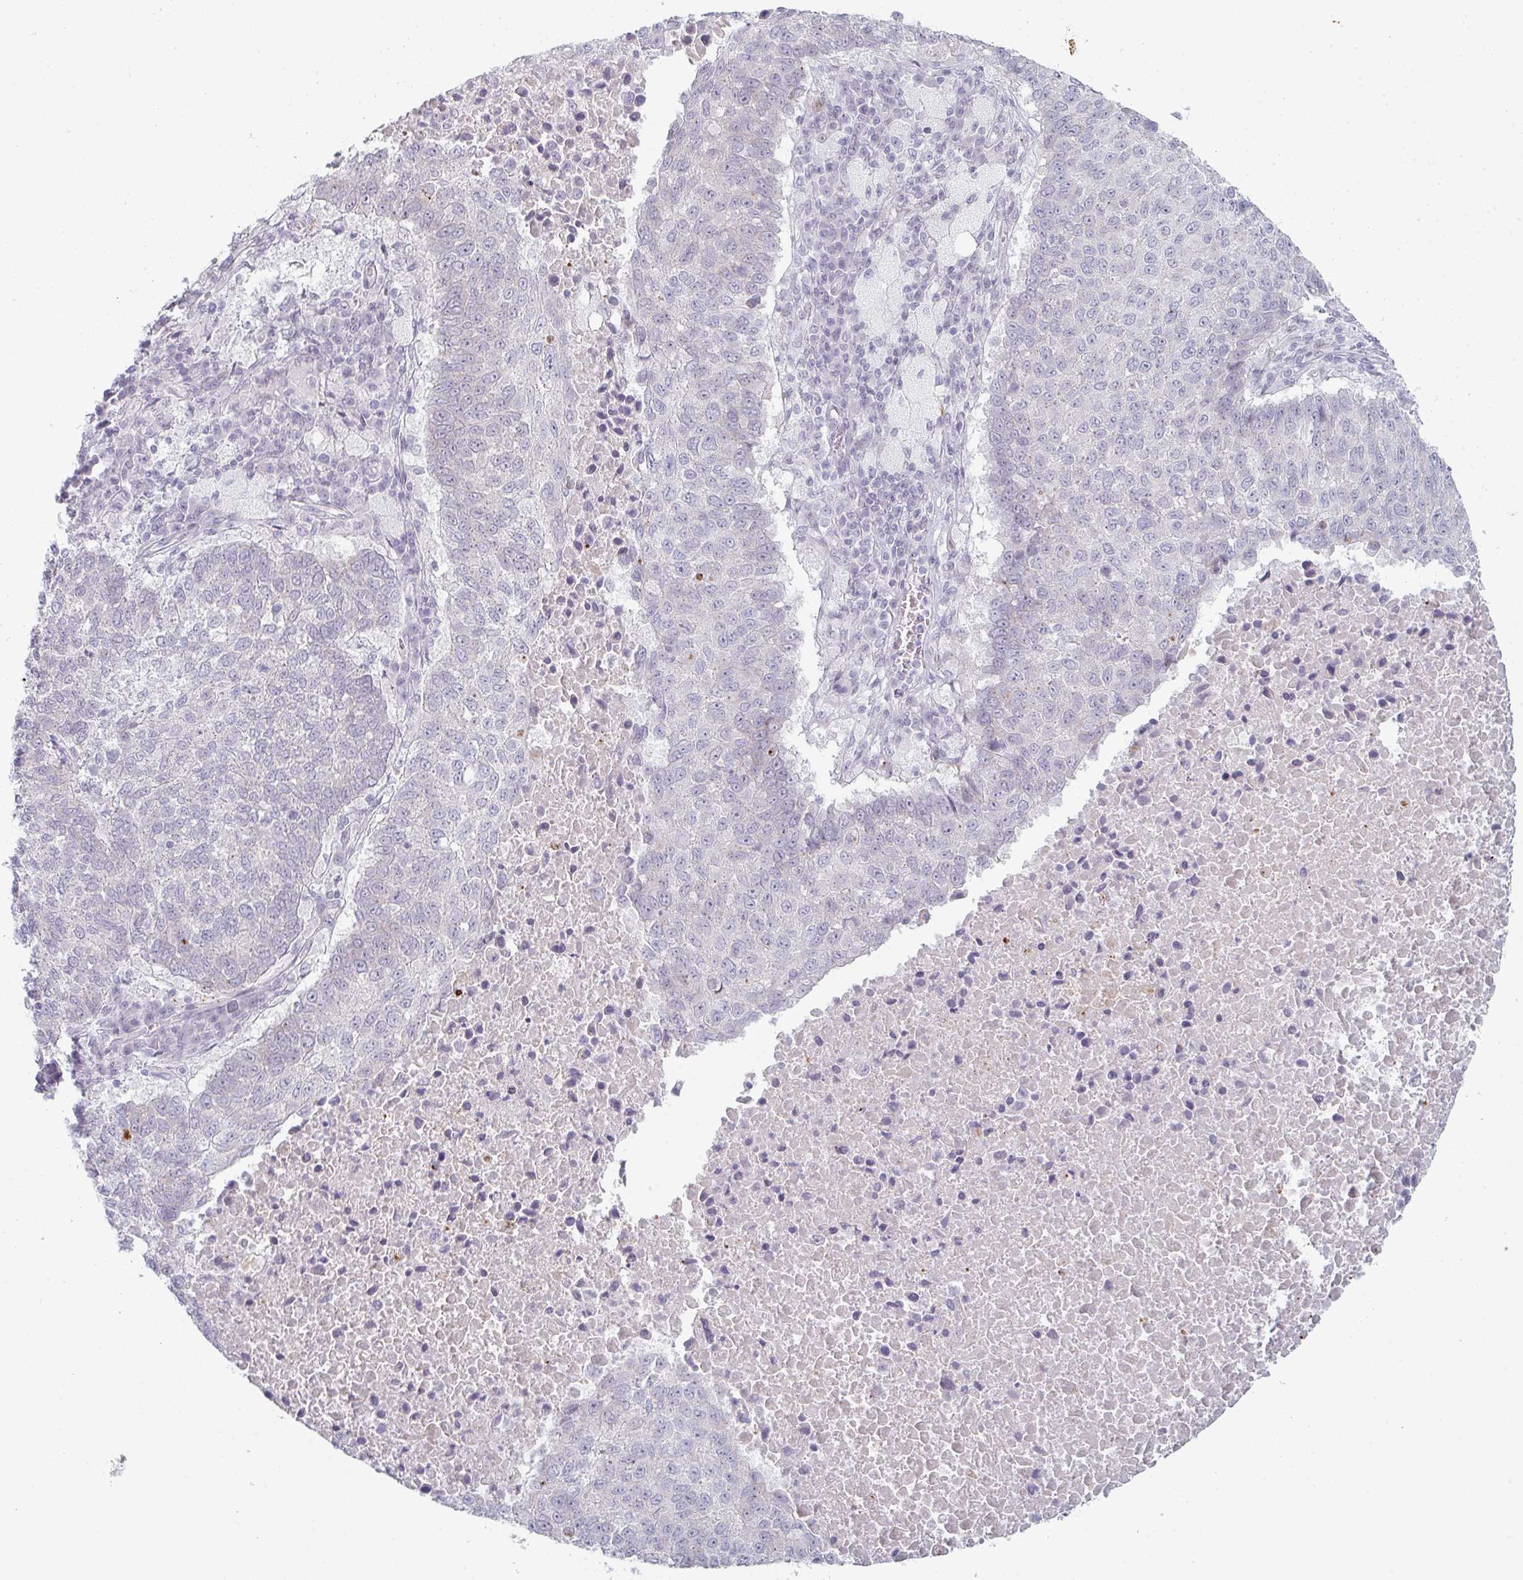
{"staining": {"intensity": "negative", "quantity": "none", "location": "none"}, "tissue": "lung cancer", "cell_type": "Tumor cells", "image_type": "cancer", "snomed": [{"axis": "morphology", "description": "Squamous cell carcinoma, NOS"}, {"axis": "topography", "description": "Lung"}], "caption": "Immunohistochemistry histopathology image of neoplastic tissue: squamous cell carcinoma (lung) stained with DAB (3,3'-diaminobenzidine) reveals no significant protein expression in tumor cells.", "gene": "POU2AF2", "patient": {"sex": "male", "age": 73}}